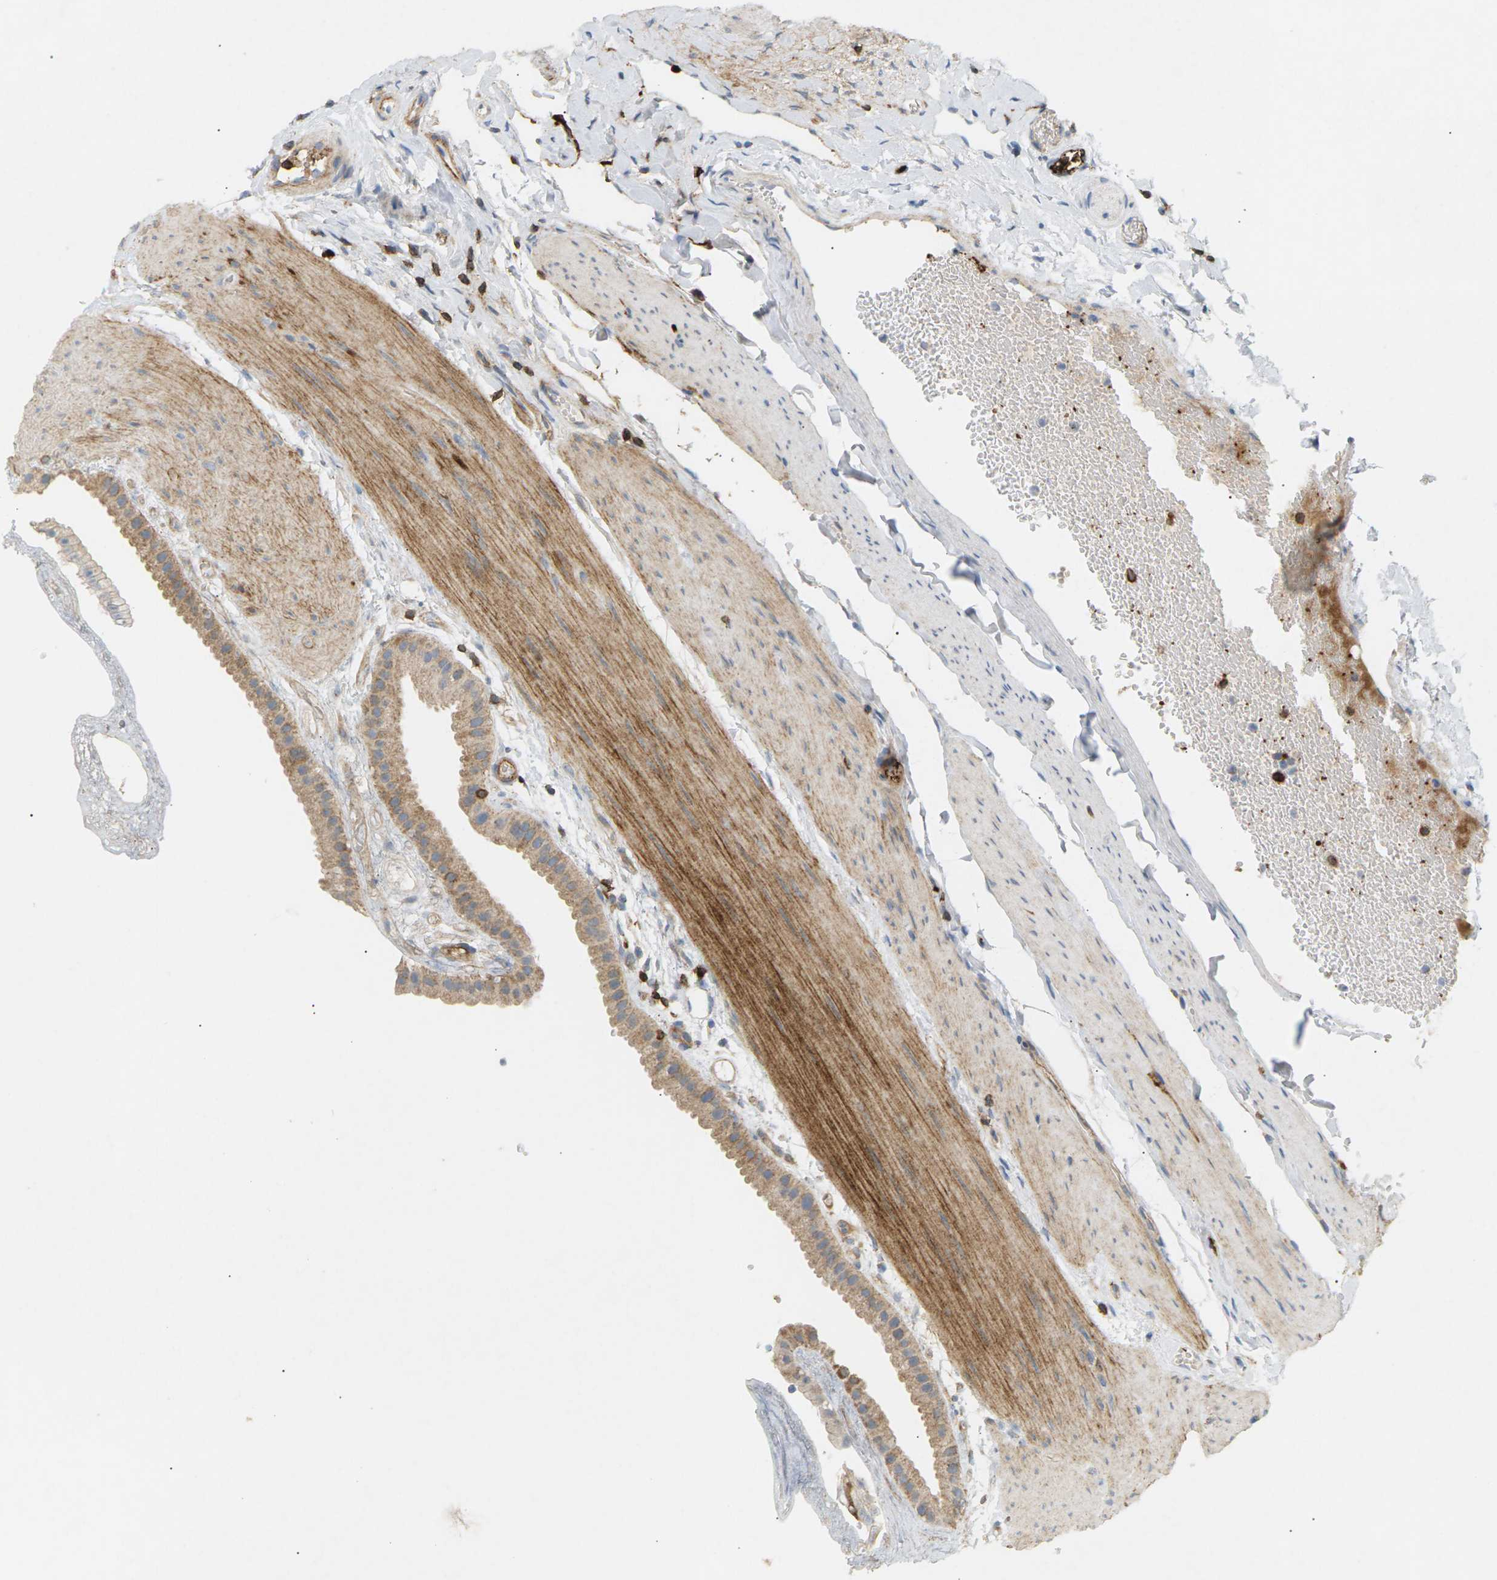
{"staining": {"intensity": "moderate", "quantity": ">75%", "location": "cytoplasmic/membranous"}, "tissue": "gallbladder", "cell_type": "Glandular cells", "image_type": "normal", "snomed": [{"axis": "morphology", "description": "Normal tissue, NOS"}, {"axis": "topography", "description": "Gallbladder"}], "caption": "This is a histology image of immunohistochemistry staining of benign gallbladder, which shows moderate staining in the cytoplasmic/membranous of glandular cells.", "gene": "LIME1", "patient": {"sex": "female", "age": 64}}